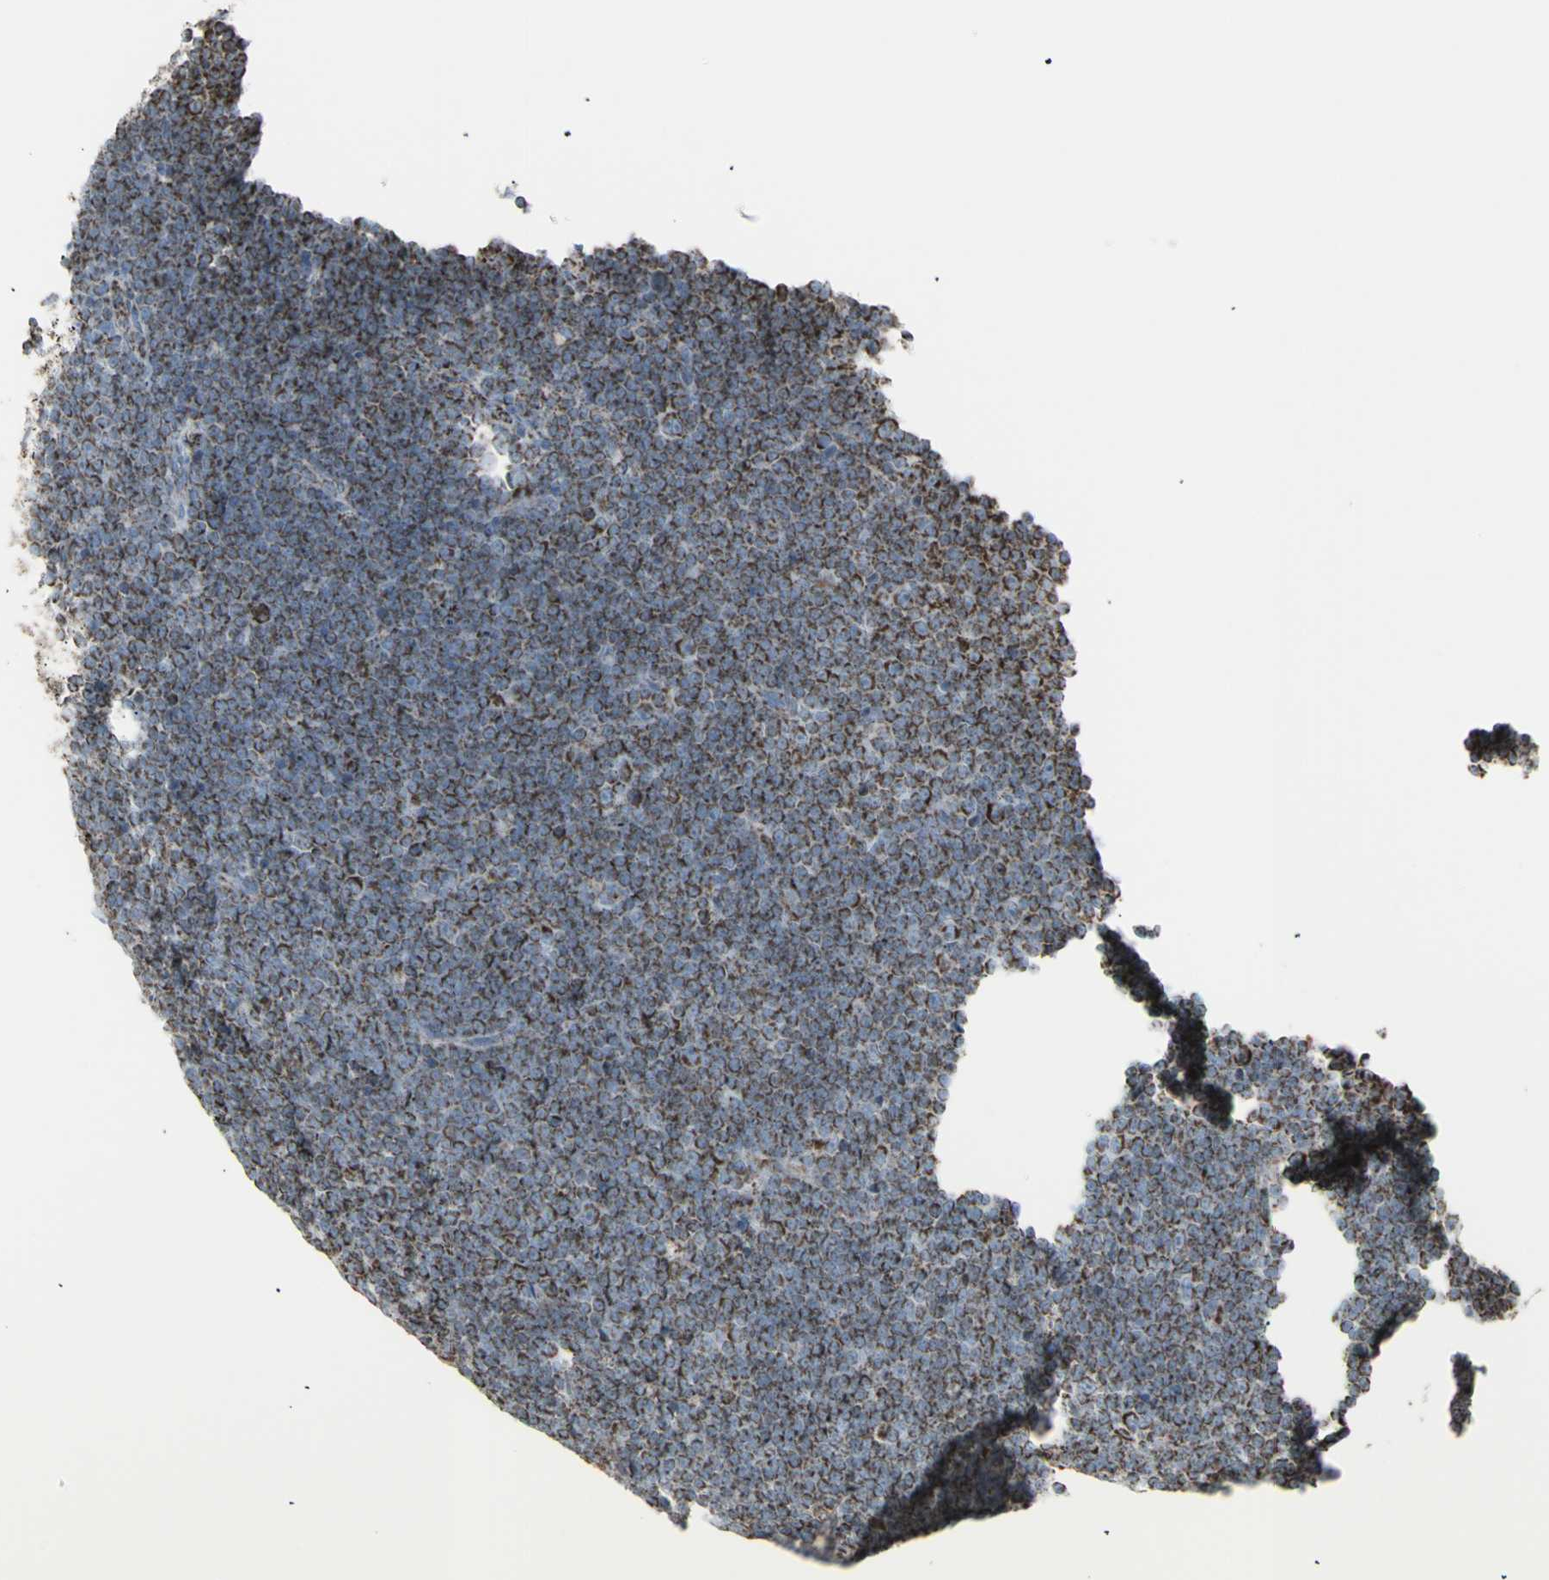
{"staining": {"intensity": "strong", "quantity": "25%-75%", "location": "cytoplasmic/membranous"}, "tissue": "lymphoma", "cell_type": "Tumor cells", "image_type": "cancer", "snomed": [{"axis": "morphology", "description": "Malignant lymphoma, non-Hodgkin's type, Low grade"}, {"axis": "topography", "description": "Lymph node"}], "caption": "Immunohistochemical staining of human malignant lymphoma, non-Hodgkin's type (low-grade) reveals strong cytoplasmic/membranous protein staining in approximately 25%-75% of tumor cells.", "gene": "PLGRKT", "patient": {"sex": "female", "age": 67}}